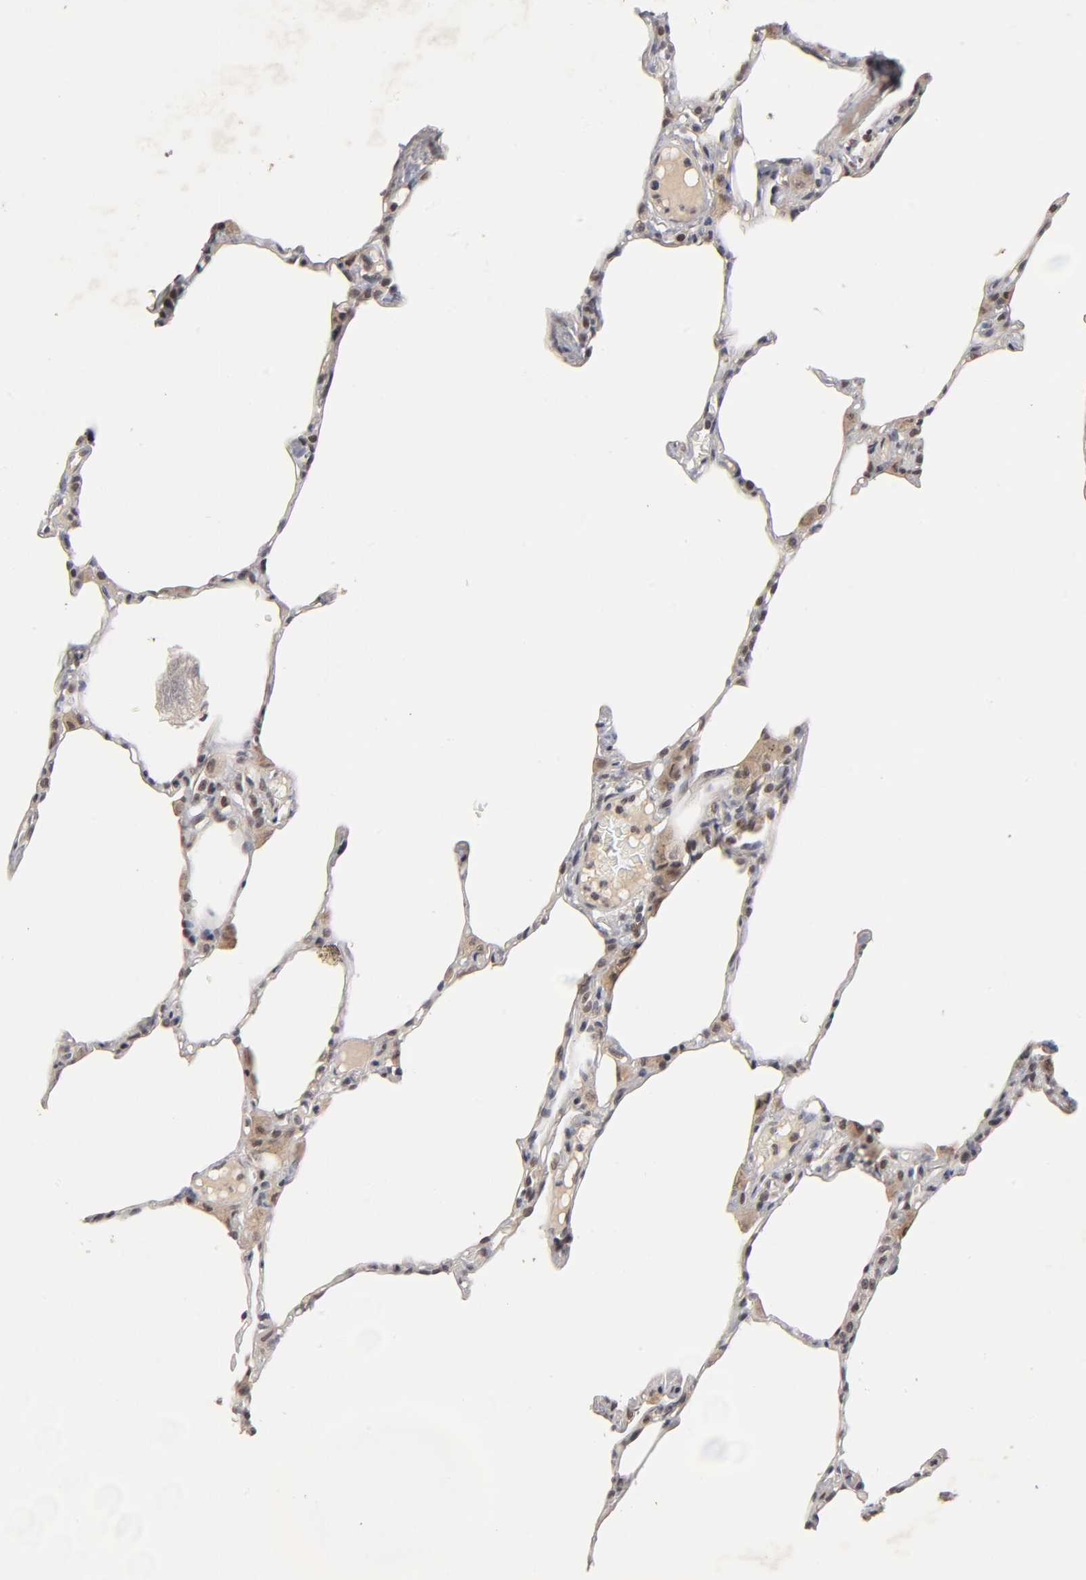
{"staining": {"intensity": "moderate", "quantity": "25%-75%", "location": "cytoplasmic/membranous,nuclear"}, "tissue": "lung", "cell_type": "Alveolar cells", "image_type": "normal", "snomed": [{"axis": "morphology", "description": "Normal tissue, NOS"}, {"axis": "topography", "description": "Lung"}], "caption": "Protein expression analysis of unremarkable human lung reveals moderate cytoplasmic/membranous,nuclear expression in approximately 25%-75% of alveolar cells. (DAB (3,3'-diaminobenzidine) IHC with brightfield microscopy, high magnification).", "gene": "EP300", "patient": {"sex": "female", "age": 49}}